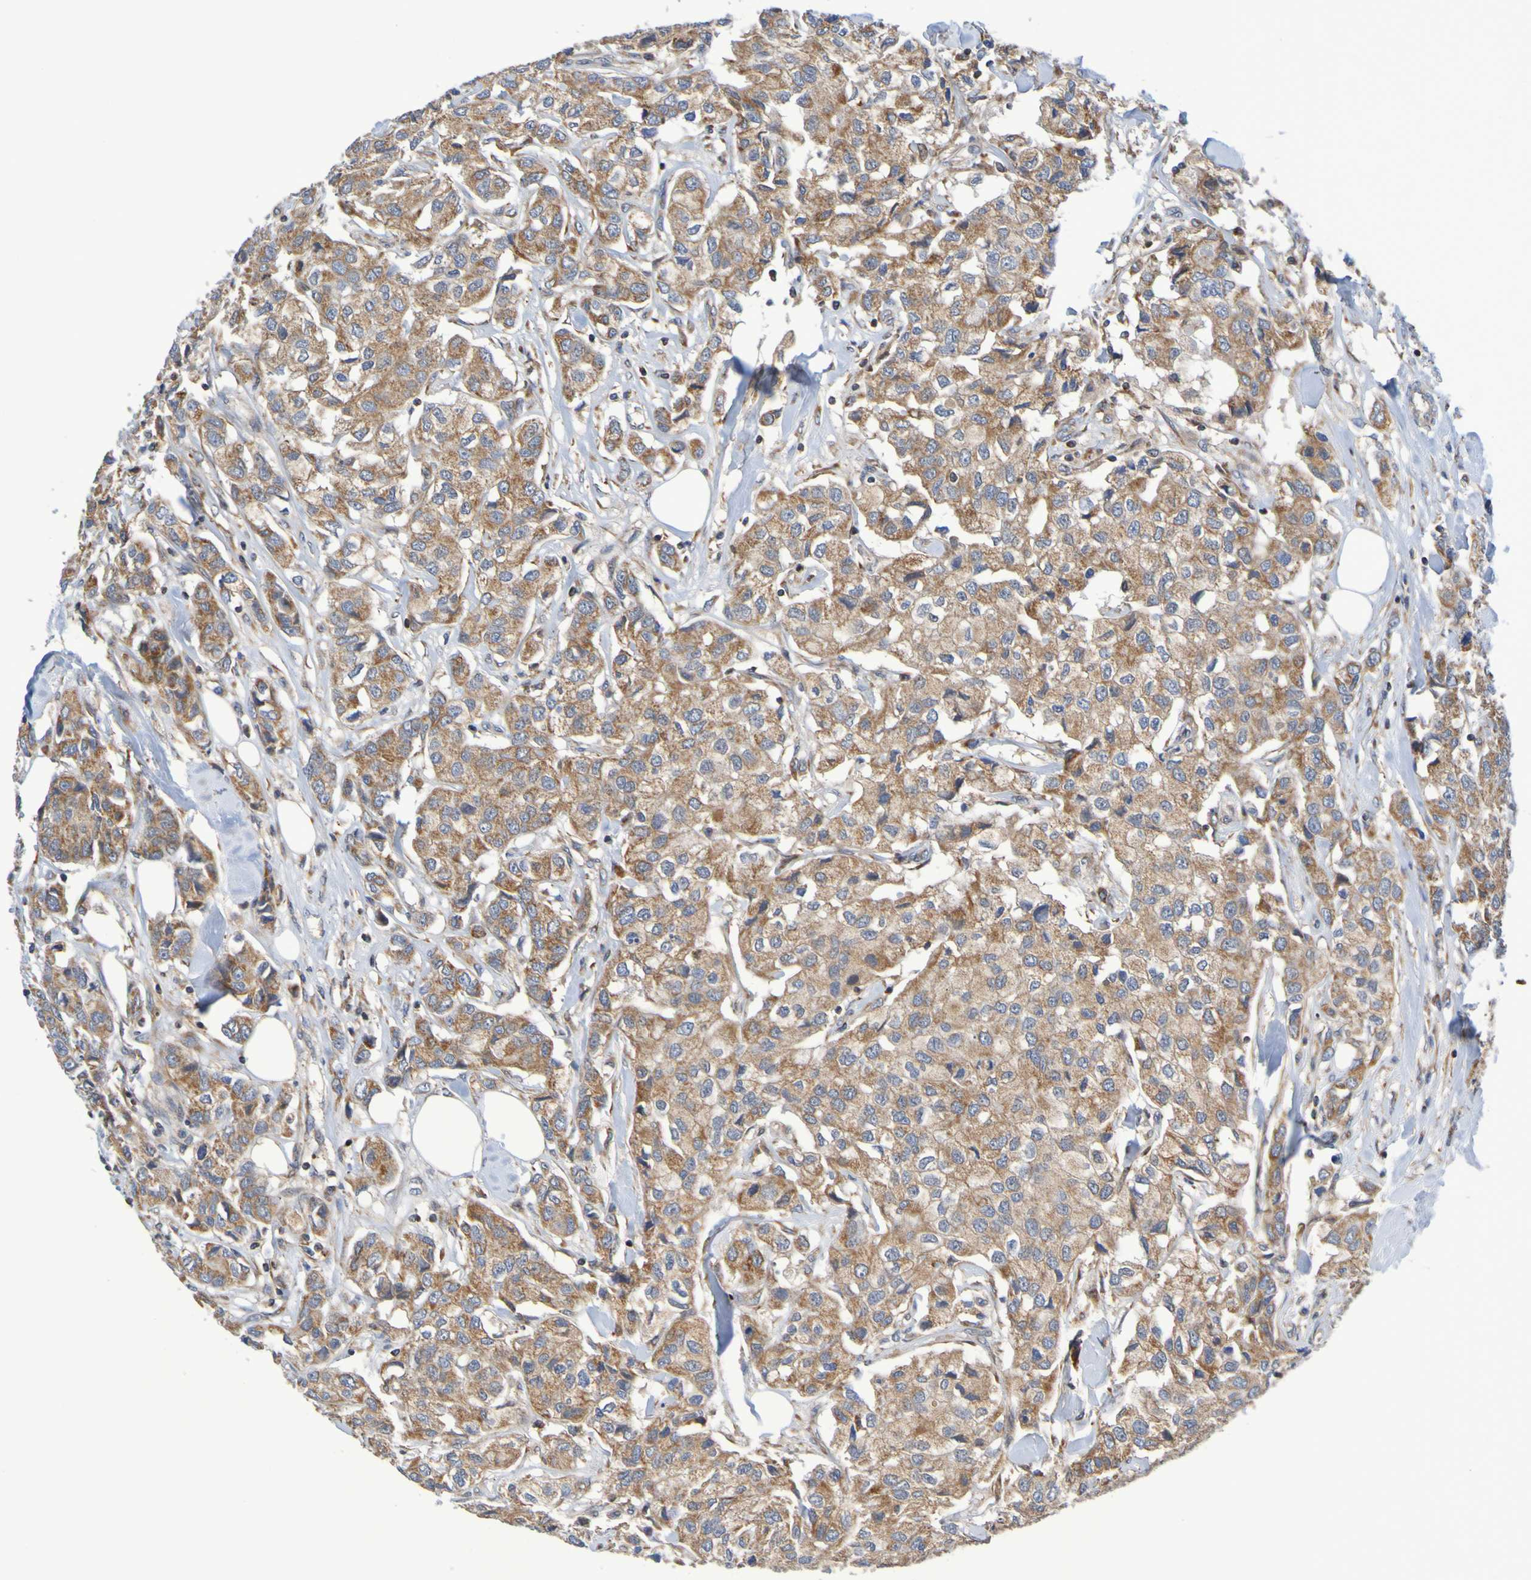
{"staining": {"intensity": "moderate", "quantity": ">75%", "location": "cytoplasmic/membranous"}, "tissue": "breast cancer", "cell_type": "Tumor cells", "image_type": "cancer", "snomed": [{"axis": "morphology", "description": "Duct carcinoma"}, {"axis": "topography", "description": "Breast"}], "caption": "A medium amount of moderate cytoplasmic/membranous staining is appreciated in about >75% of tumor cells in breast invasive ductal carcinoma tissue. (brown staining indicates protein expression, while blue staining denotes nuclei).", "gene": "CCDC51", "patient": {"sex": "female", "age": 80}}